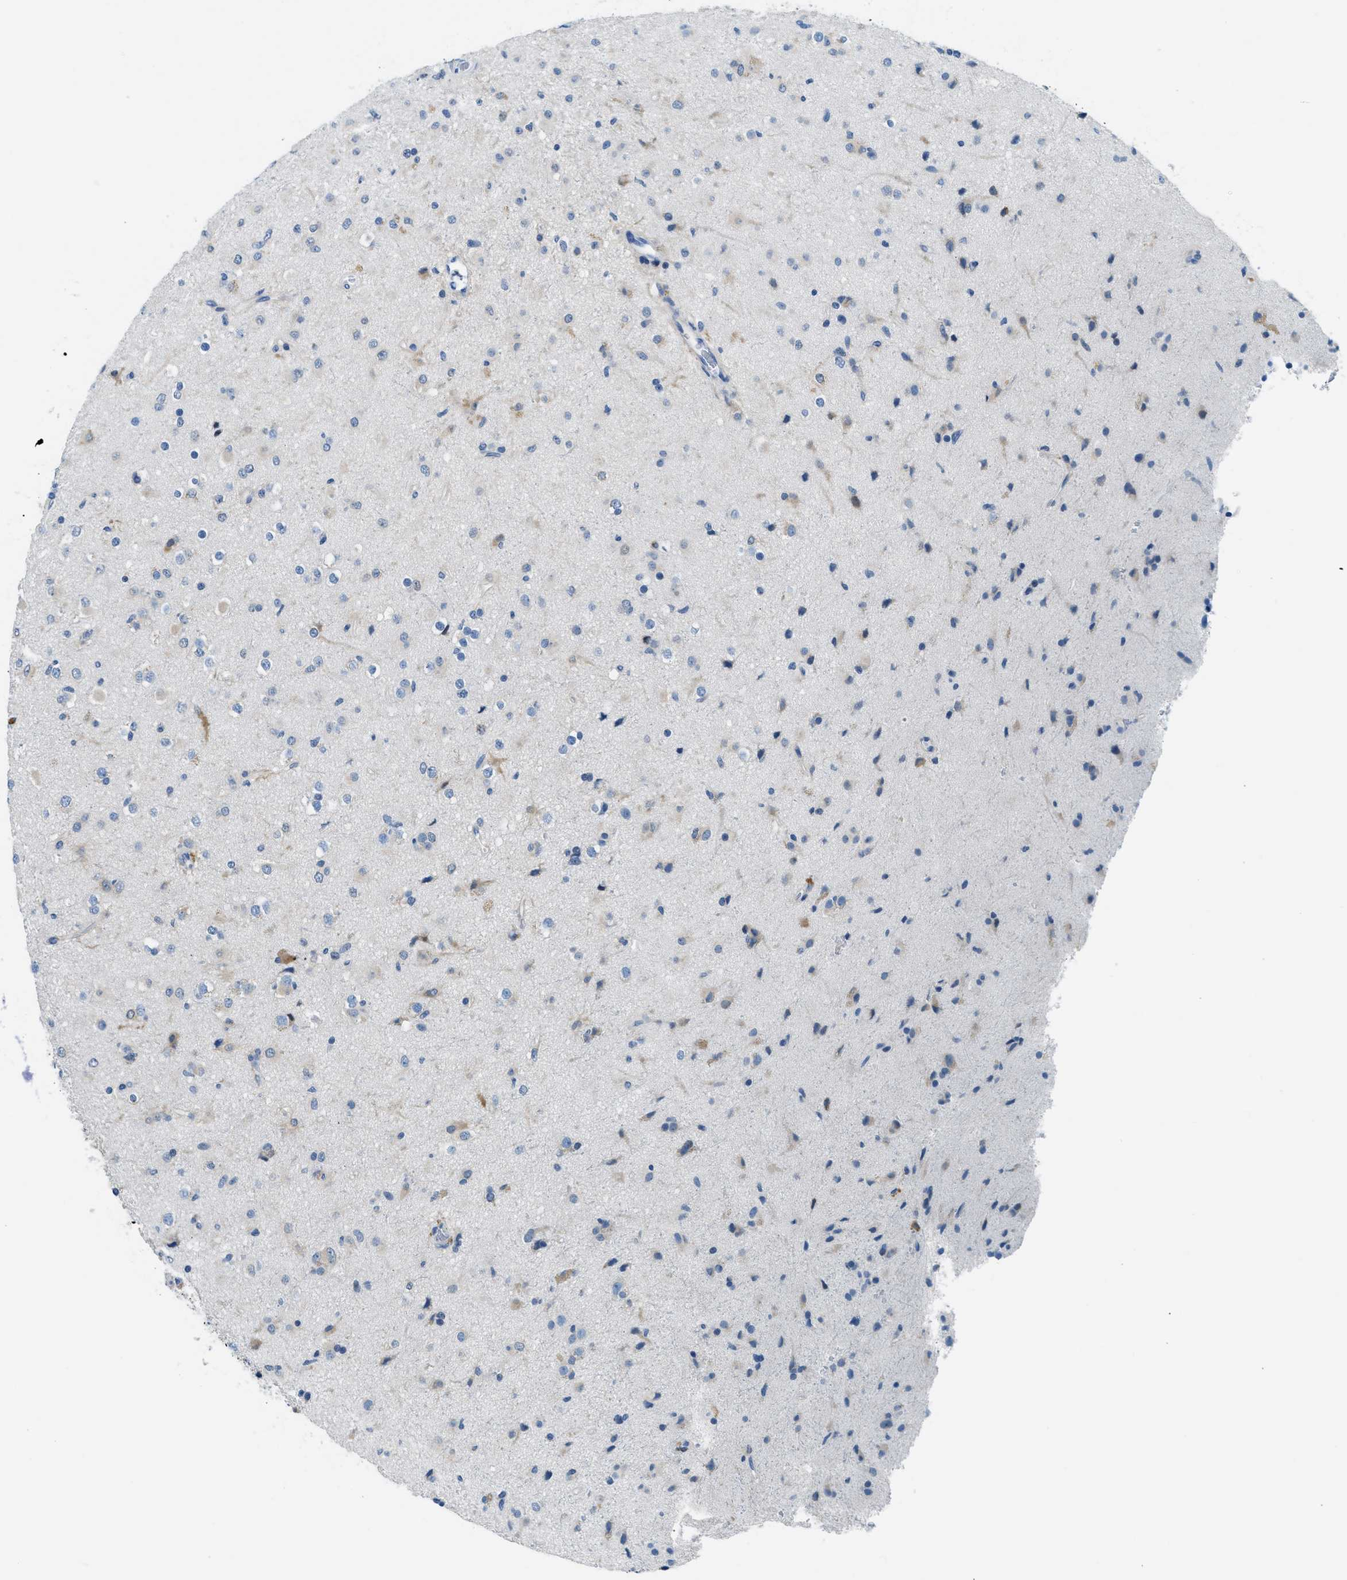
{"staining": {"intensity": "weak", "quantity": "<25%", "location": "cytoplasmic/membranous"}, "tissue": "glioma", "cell_type": "Tumor cells", "image_type": "cancer", "snomed": [{"axis": "morphology", "description": "Glioma, malignant, Low grade"}, {"axis": "topography", "description": "Brain"}], "caption": "Glioma stained for a protein using immunohistochemistry exhibits no staining tumor cells.", "gene": "CLDN18", "patient": {"sex": "male", "age": 65}}